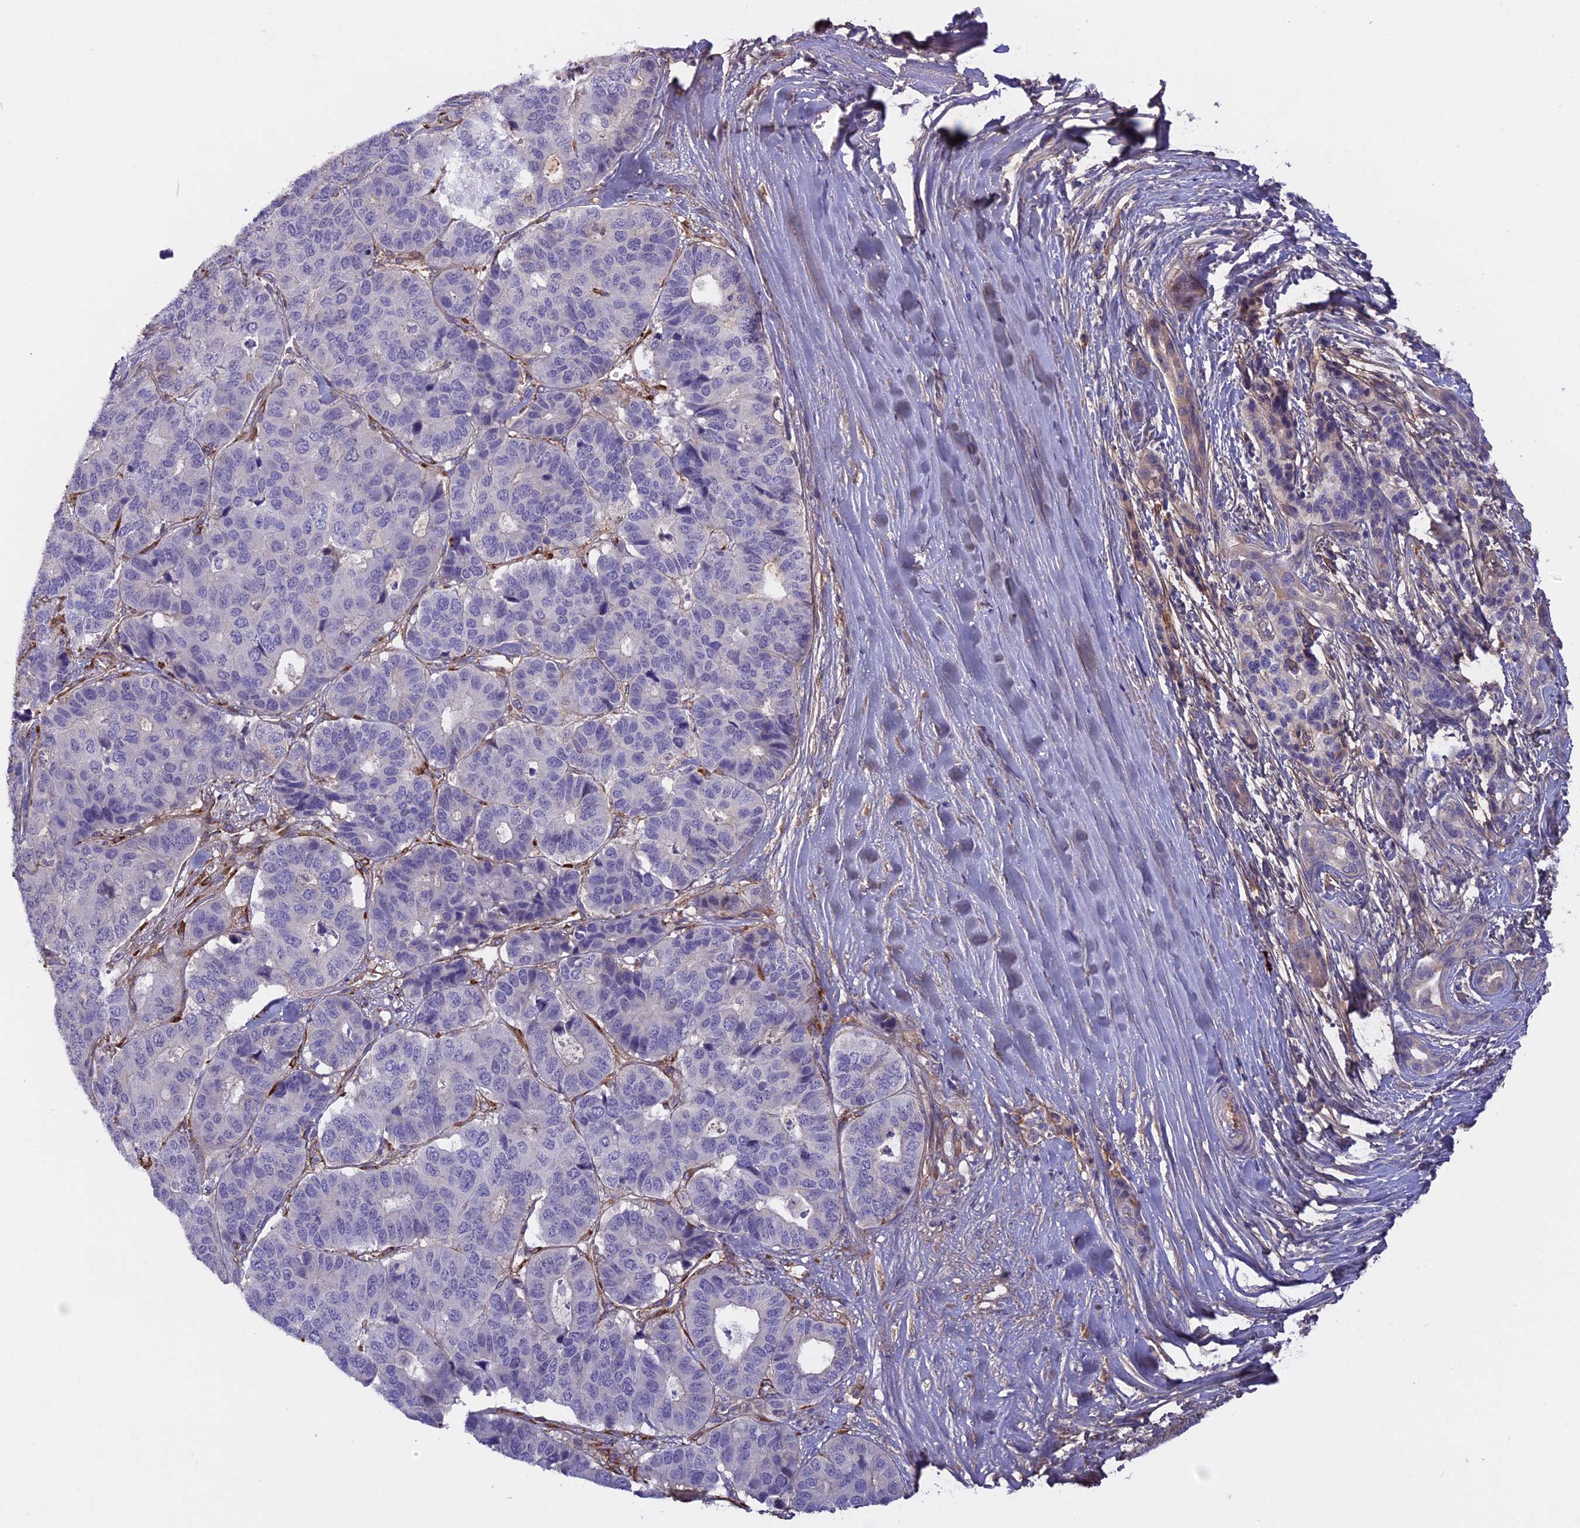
{"staining": {"intensity": "negative", "quantity": "none", "location": "none"}, "tissue": "pancreatic cancer", "cell_type": "Tumor cells", "image_type": "cancer", "snomed": [{"axis": "morphology", "description": "Adenocarcinoma, NOS"}, {"axis": "topography", "description": "Pancreas"}], "caption": "High power microscopy histopathology image of an immunohistochemistry (IHC) histopathology image of pancreatic cancer, revealing no significant expression in tumor cells. Brightfield microscopy of immunohistochemistry (IHC) stained with DAB (3,3'-diaminobenzidine) (brown) and hematoxylin (blue), captured at high magnification.", "gene": "COL4A3", "patient": {"sex": "male", "age": 50}}